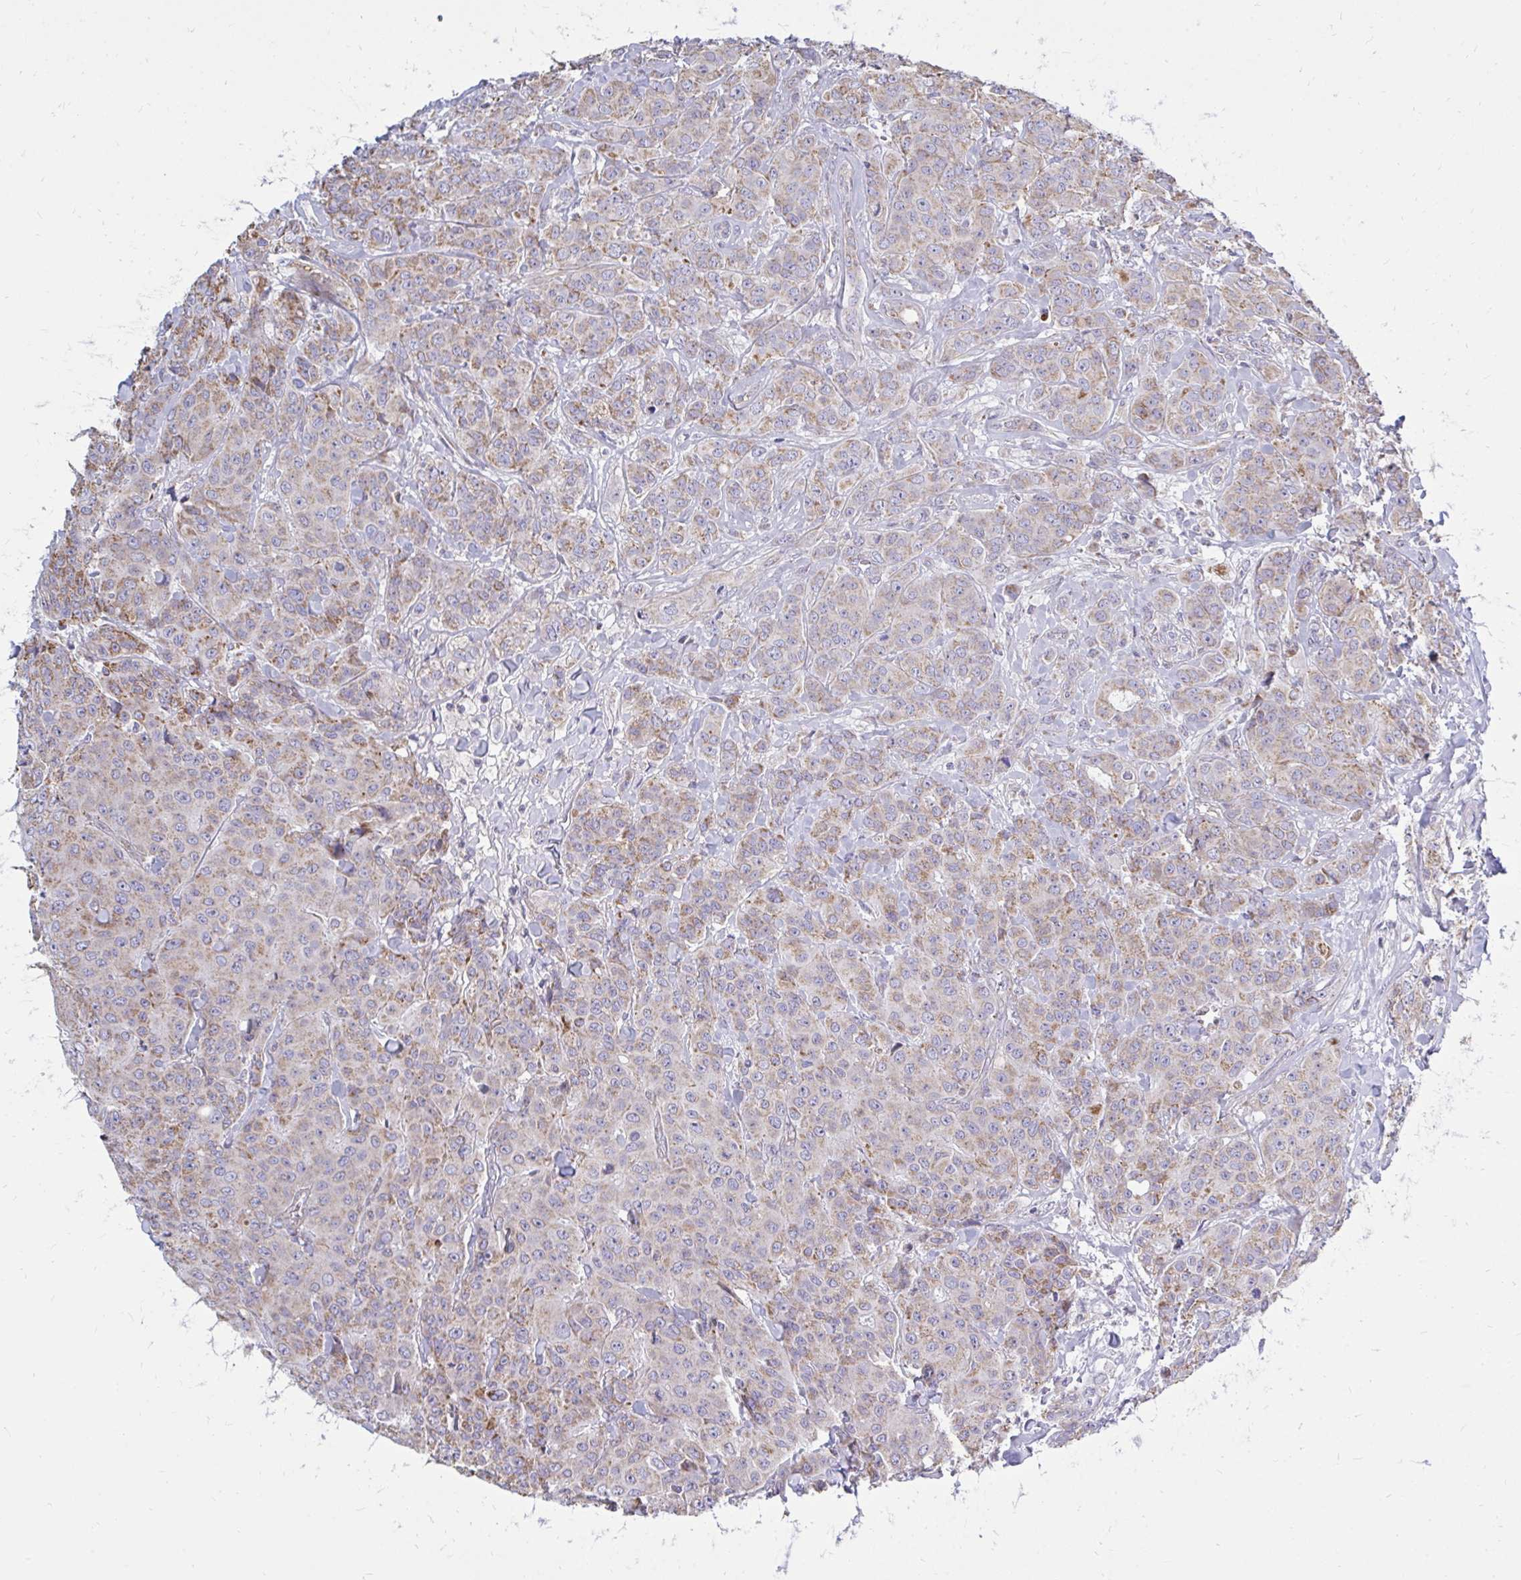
{"staining": {"intensity": "weak", "quantity": ">75%", "location": "cytoplasmic/membranous"}, "tissue": "breast cancer", "cell_type": "Tumor cells", "image_type": "cancer", "snomed": [{"axis": "morphology", "description": "Normal tissue, NOS"}, {"axis": "morphology", "description": "Duct carcinoma"}, {"axis": "topography", "description": "Breast"}], "caption": "Weak cytoplasmic/membranous protein expression is seen in approximately >75% of tumor cells in breast cancer (invasive ductal carcinoma).", "gene": "OR10R2", "patient": {"sex": "female", "age": 43}}